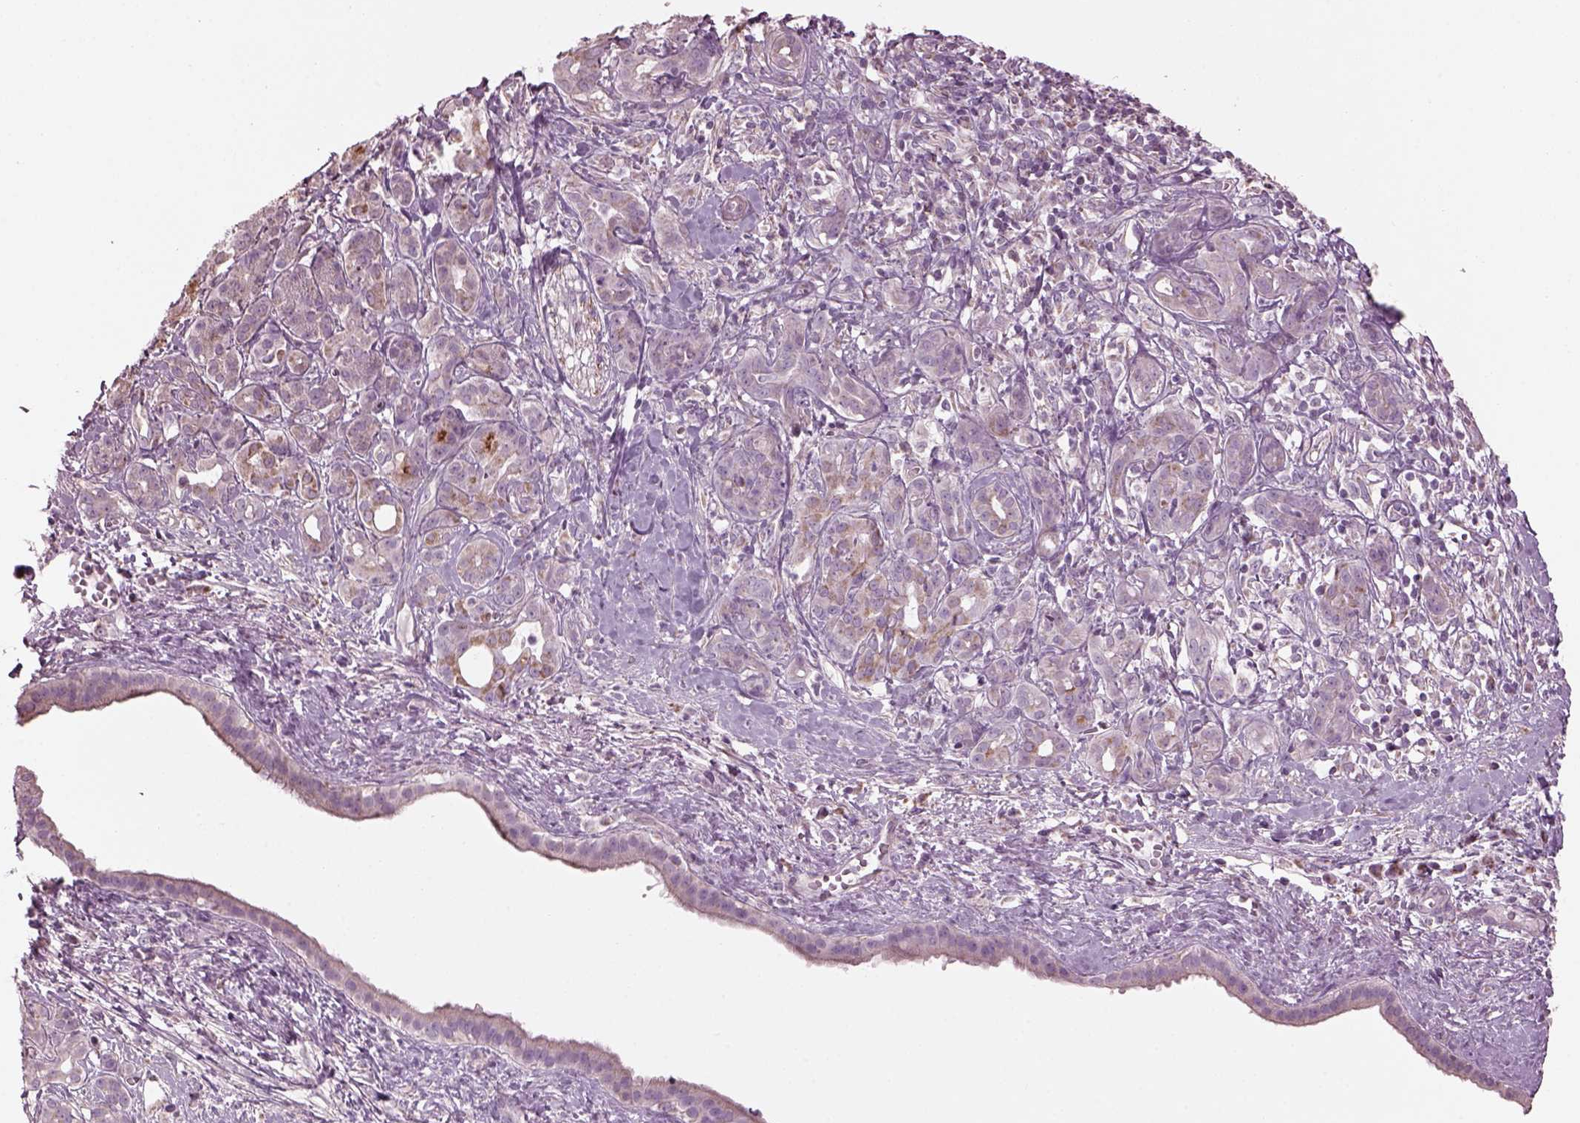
{"staining": {"intensity": "weak", "quantity": "<25%", "location": "cytoplasmic/membranous"}, "tissue": "pancreatic cancer", "cell_type": "Tumor cells", "image_type": "cancer", "snomed": [{"axis": "morphology", "description": "Adenocarcinoma, NOS"}, {"axis": "topography", "description": "Pancreas"}], "caption": "This is an immunohistochemistry histopathology image of human adenocarcinoma (pancreatic). There is no expression in tumor cells.", "gene": "SPATA7", "patient": {"sex": "male", "age": 61}}